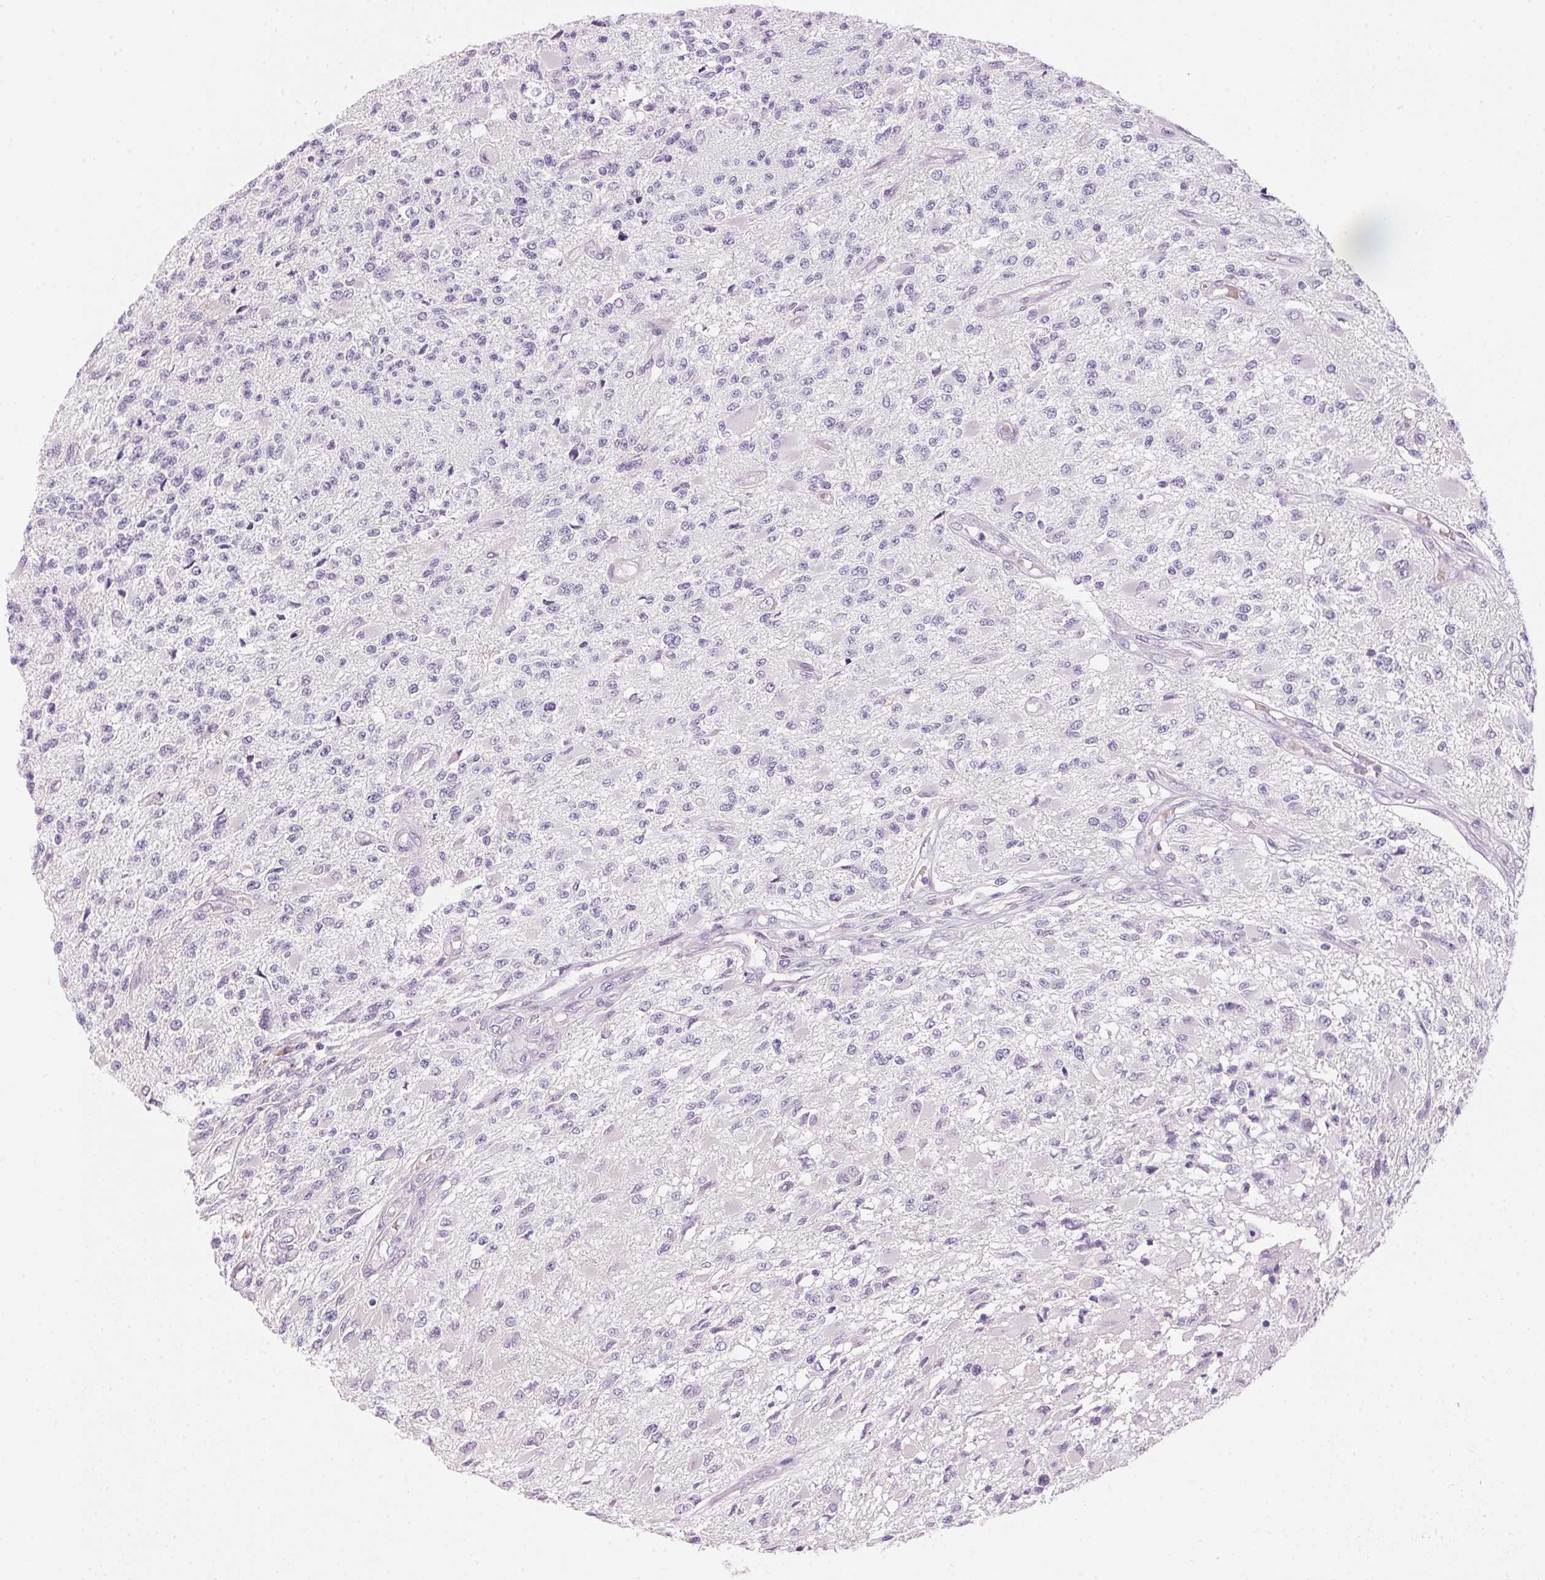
{"staining": {"intensity": "negative", "quantity": "none", "location": "none"}, "tissue": "glioma", "cell_type": "Tumor cells", "image_type": "cancer", "snomed": [{"axis": "morphology", "description": "Glioma, malignant, High grade"}, {"axis": "topography", "description": "Brain"}], "caption": "IHC histopathology image of glioma stained for a protein (brown), which demonstrates no expression in tumor cells.", "gene": "HSD17B2", "patient": {"sex": "female", "age": 63}}